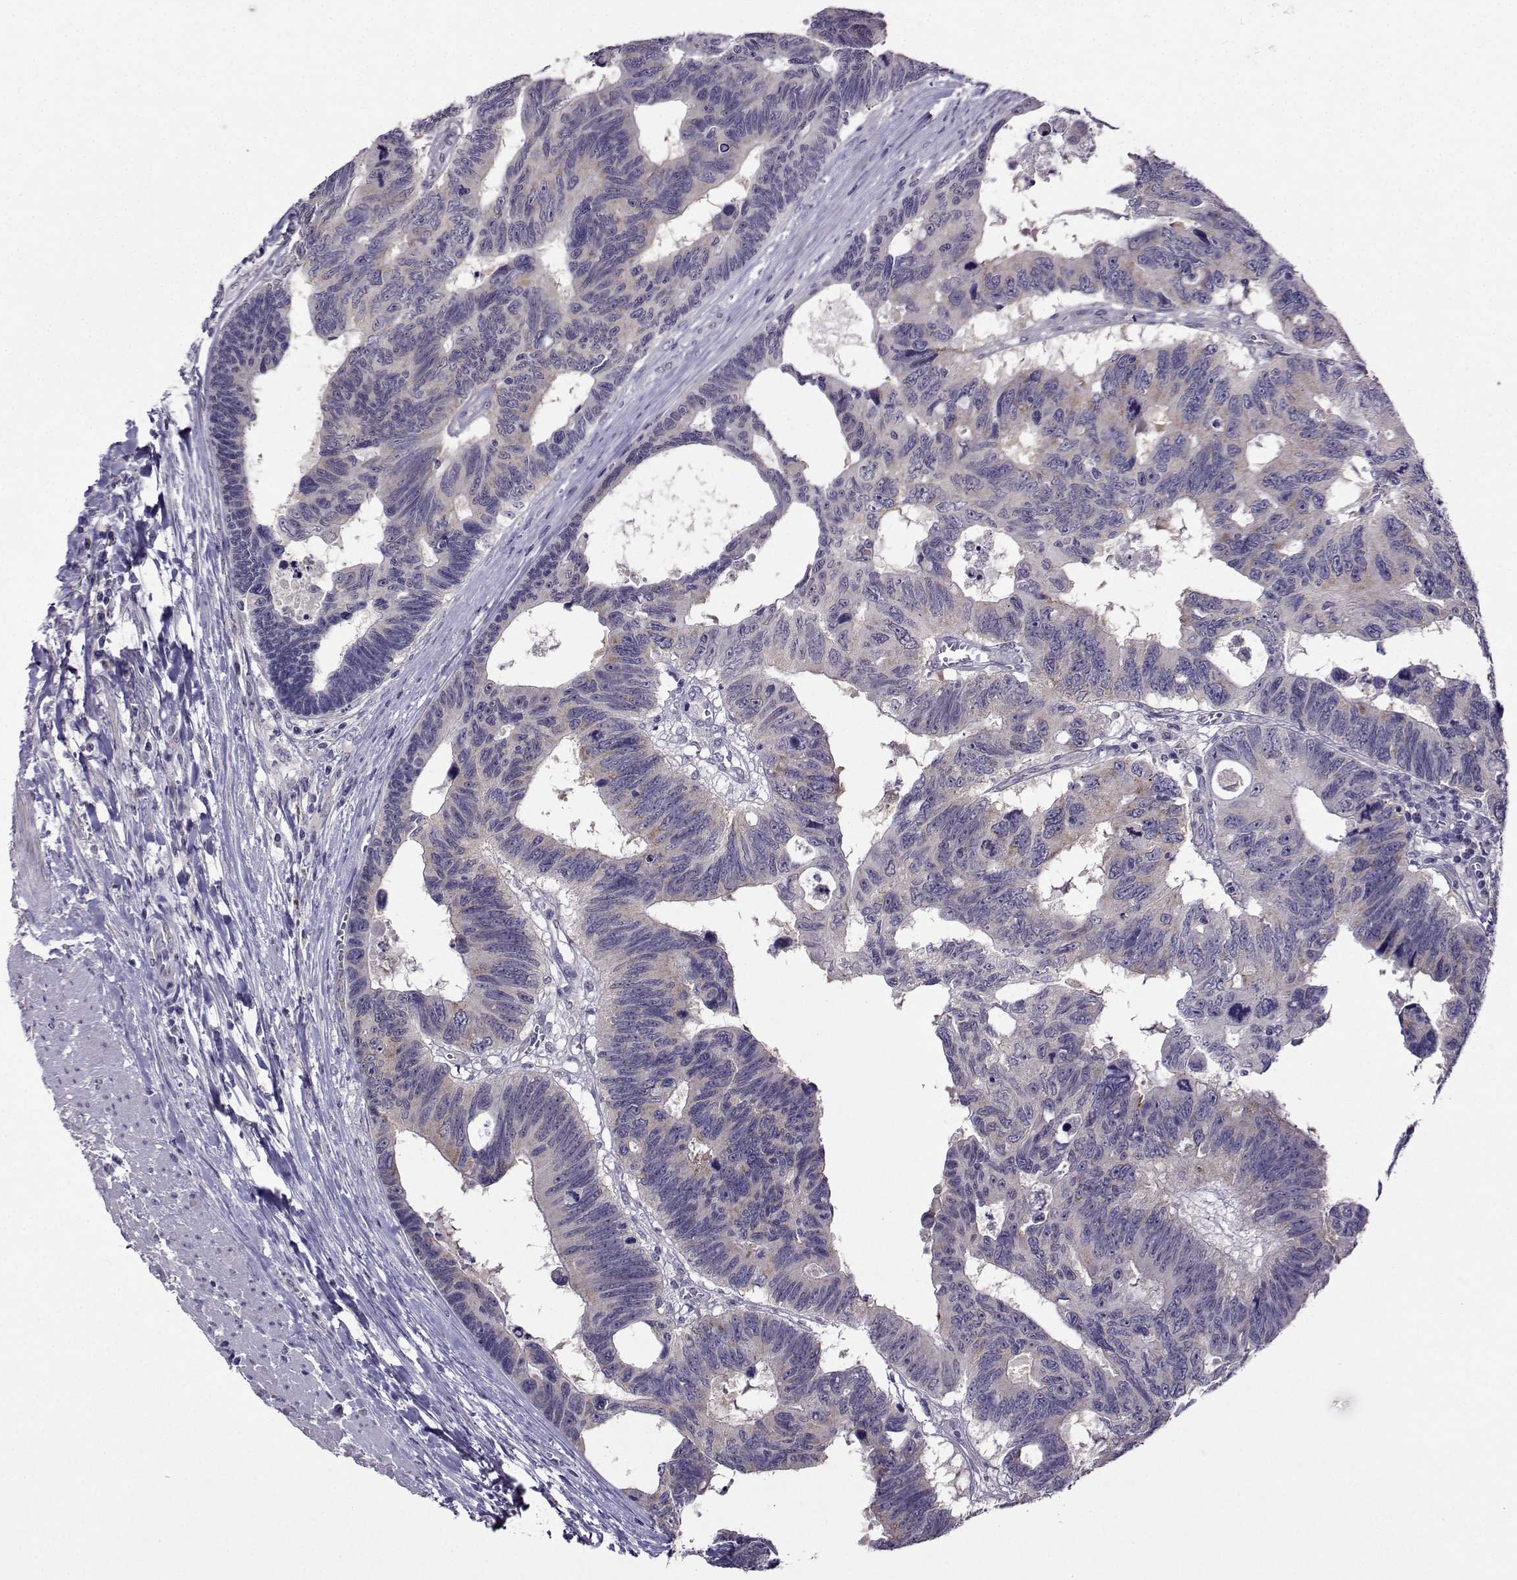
{"staining": {"intensity": "weak", "quantity": "25%-75%", "location": "cytoplasmic/membranous"}, "tissue": "colorectal cancer", "cell_type": "Tumor cells", "image_type": "cancer", "snomed": [{"axis": "morphology", "description": "Adenocarcinoma, NOS"}, {"axis": "topography", "description": "Colon"}], "caption": "A photomicrograph of human colorectal adenocarcinoma stained for a protein exhibits weak cytoplasmic/membranous brown staining in tumor cells.", "gene": "DDX20", "patient": {"sex": "female", "age": 77}}